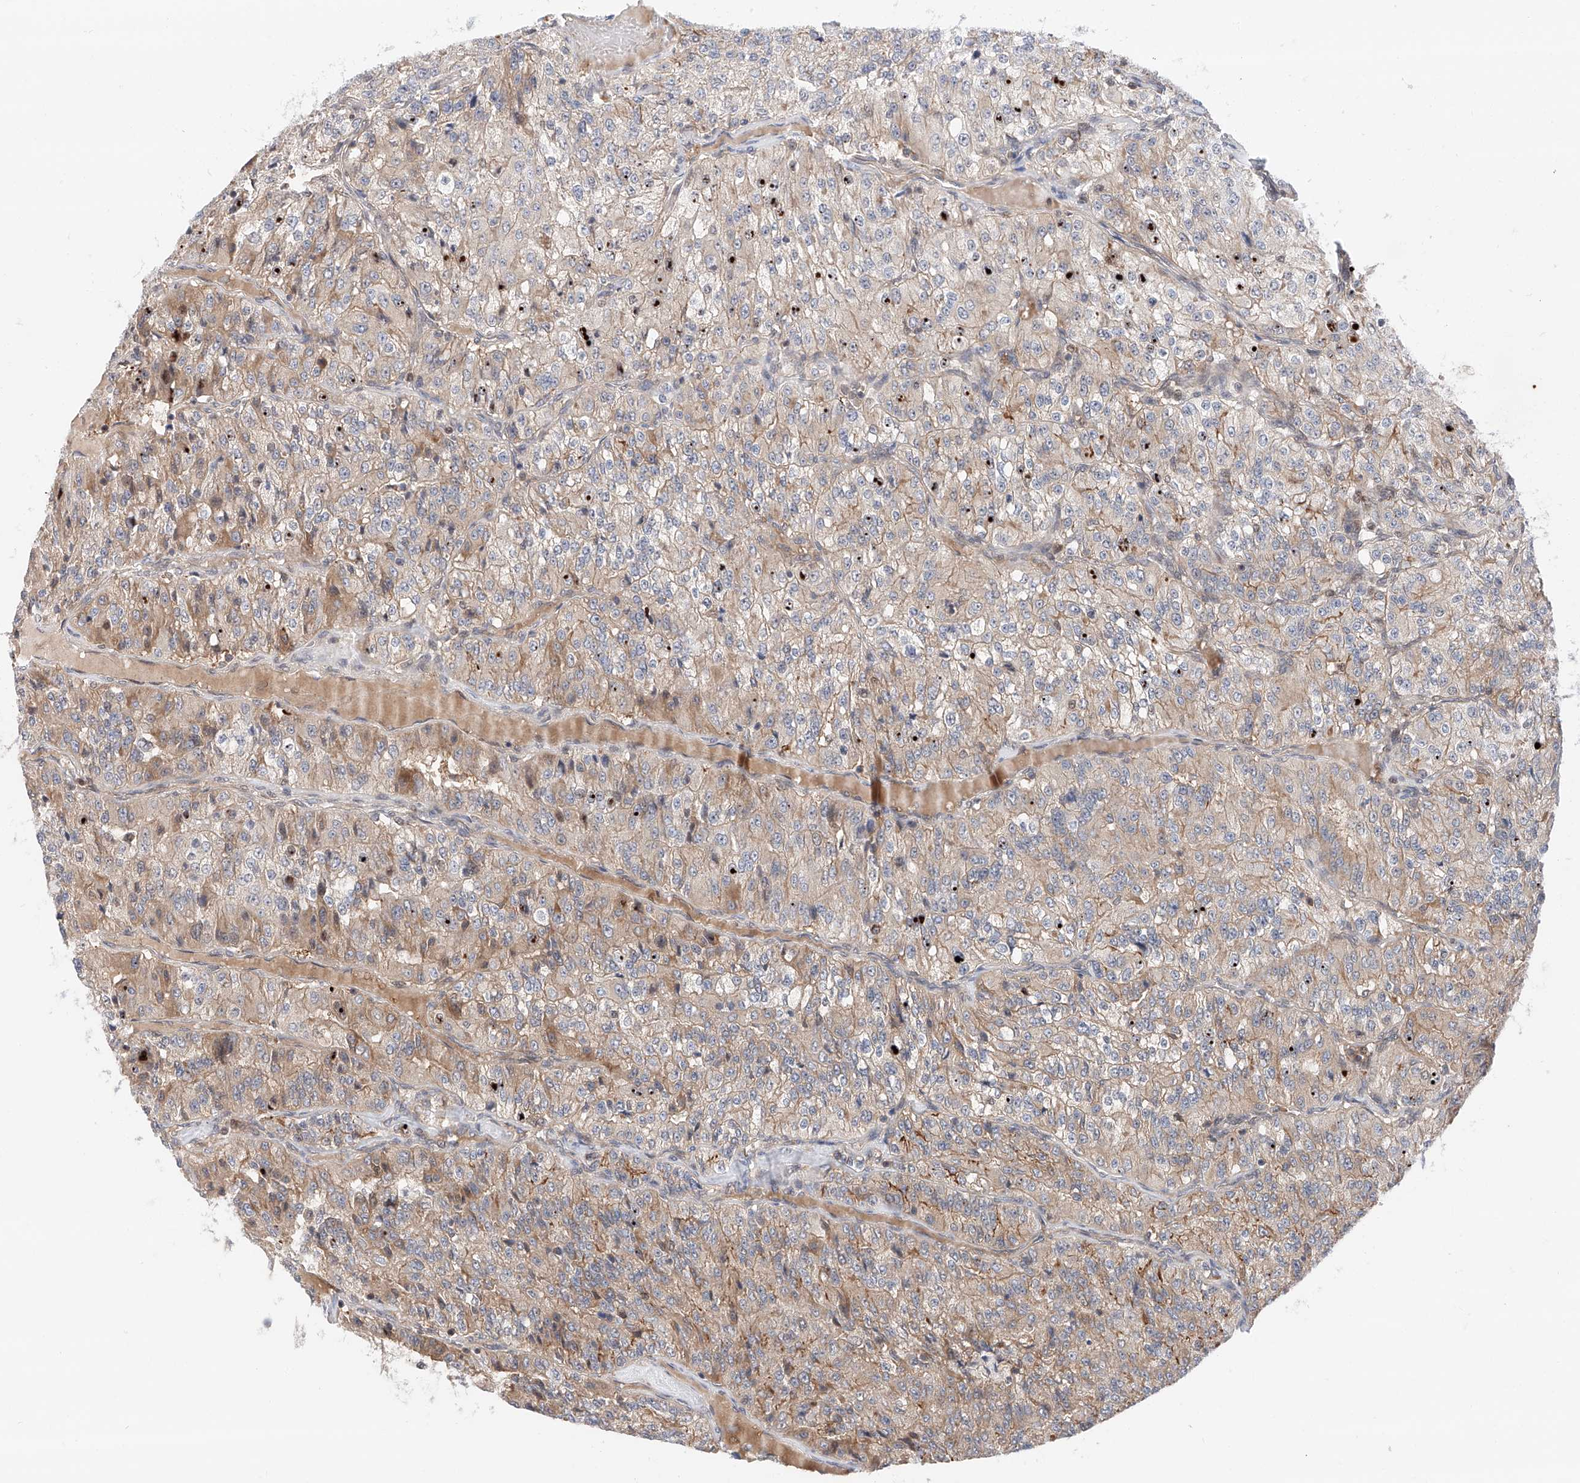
{"staining": {"intensity": "weak", "quantity": ">75%", "location": "cytoplasmic/membranous"}, "tissue": "renal cancer", "cell_type": "Tumor cells", "image_type": "cancer", "snomed": [{"axis": "morphology", "description": "Adenocarcinoma, NOS"}, {"axis": "topography", "description": "Kidney"}], "caption": "This micrograph displays immunohistochemistry staining of renal cancer (adenocarcinoma), with low weak cytoplasmic/membranous expression in about >75% of tumor cells.", "gene": "SNRNP200", "patient": {"sex": "female", "age": 63}}